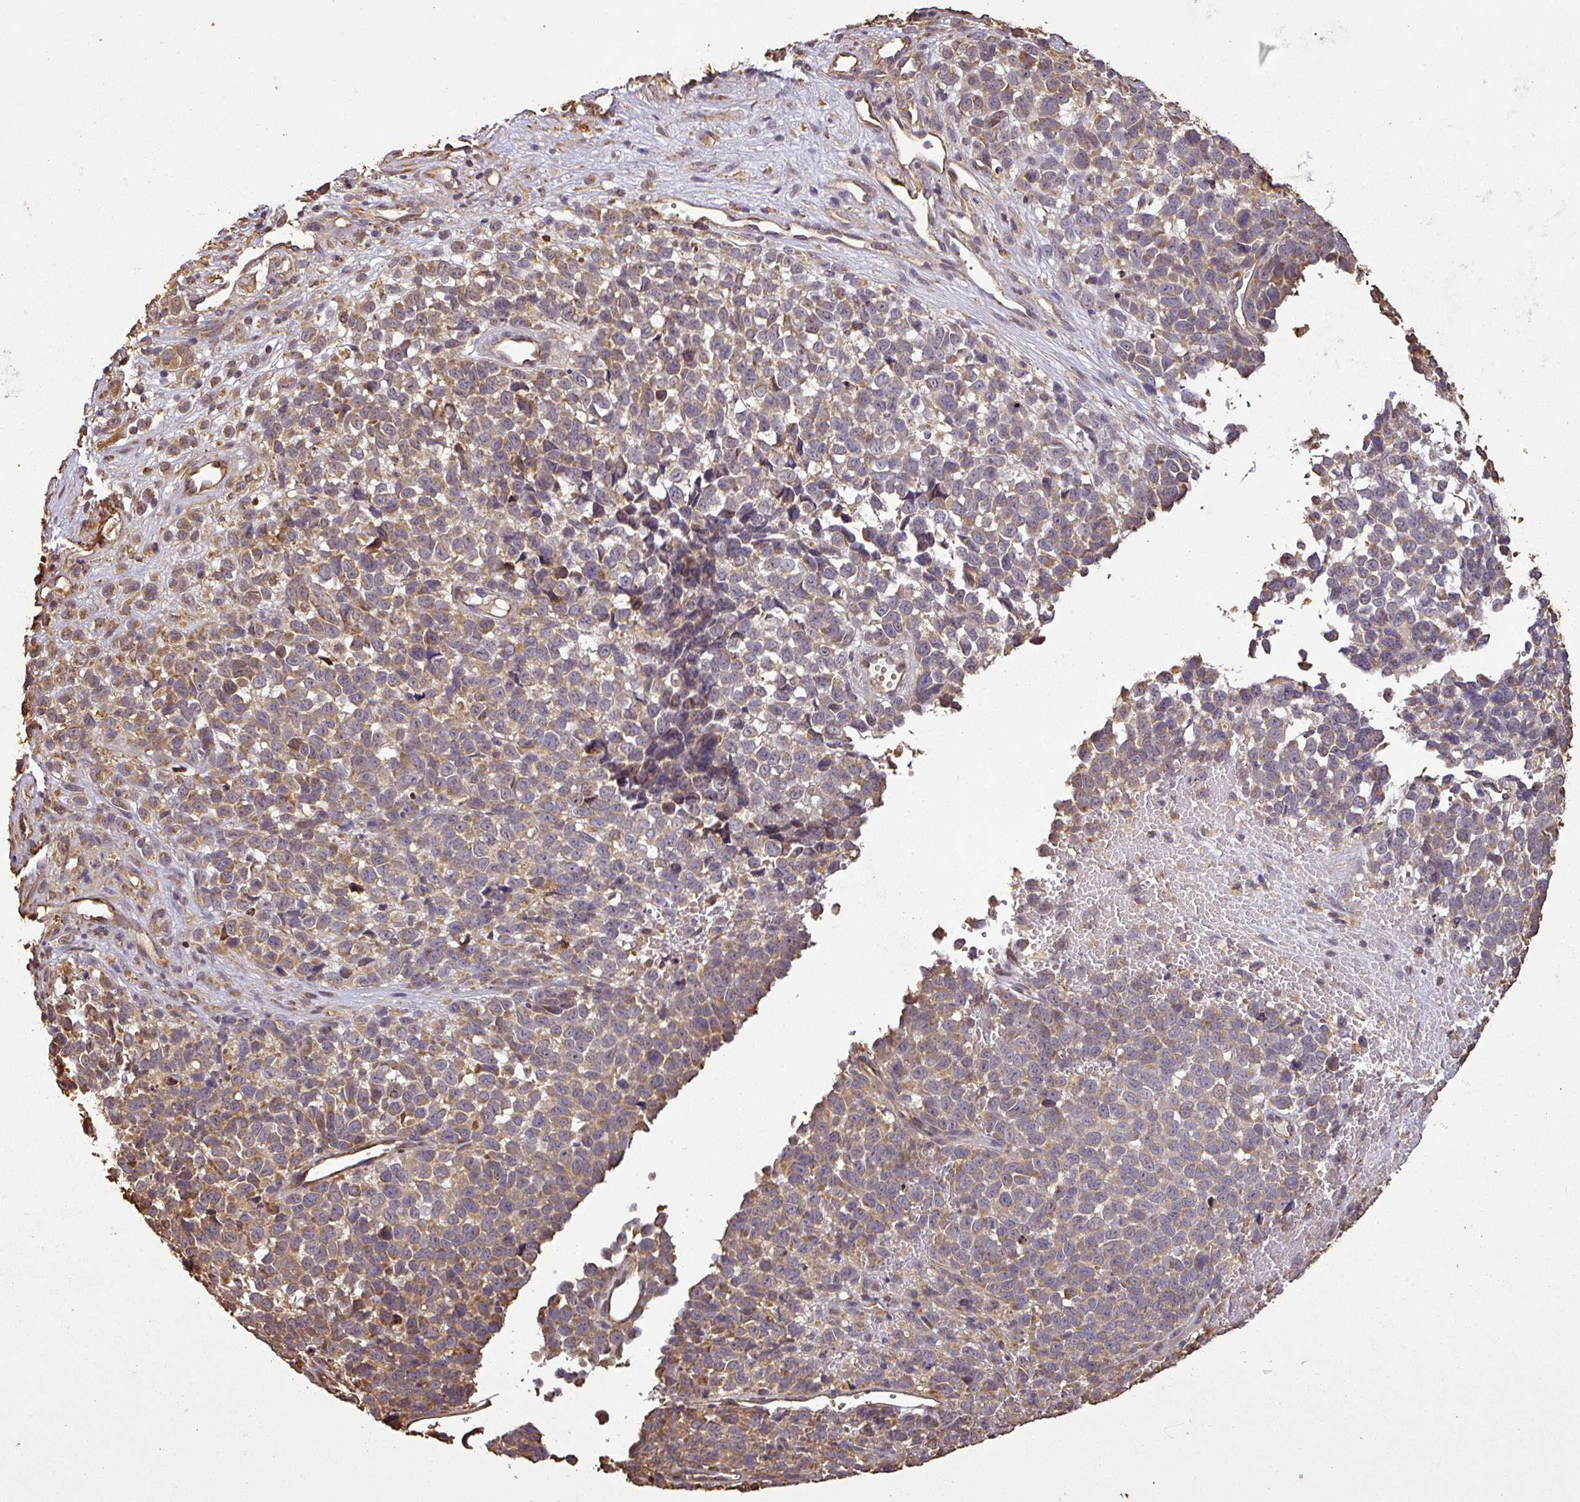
{"staining": {"intensity": "moderate", "quantity": ">75%", "location": "cytoplasmic/membranous"}, "tissue": "melanoma", "cell_type": "Tumor cells", "image_type": "cancer", "snomed": [{"axis": "morphology", "description": "Malignant melanoma, NOS"}, {"axis": "topography", "description": "Nose, NOS"}], "caption": "A medium amount of moderate cytoplasmic/membranous expression is identified in about >75% of tumor cells in melanoma tissue.", "gene": "PLEKHM1", "patient": {"sex": "female", "age": 48}}